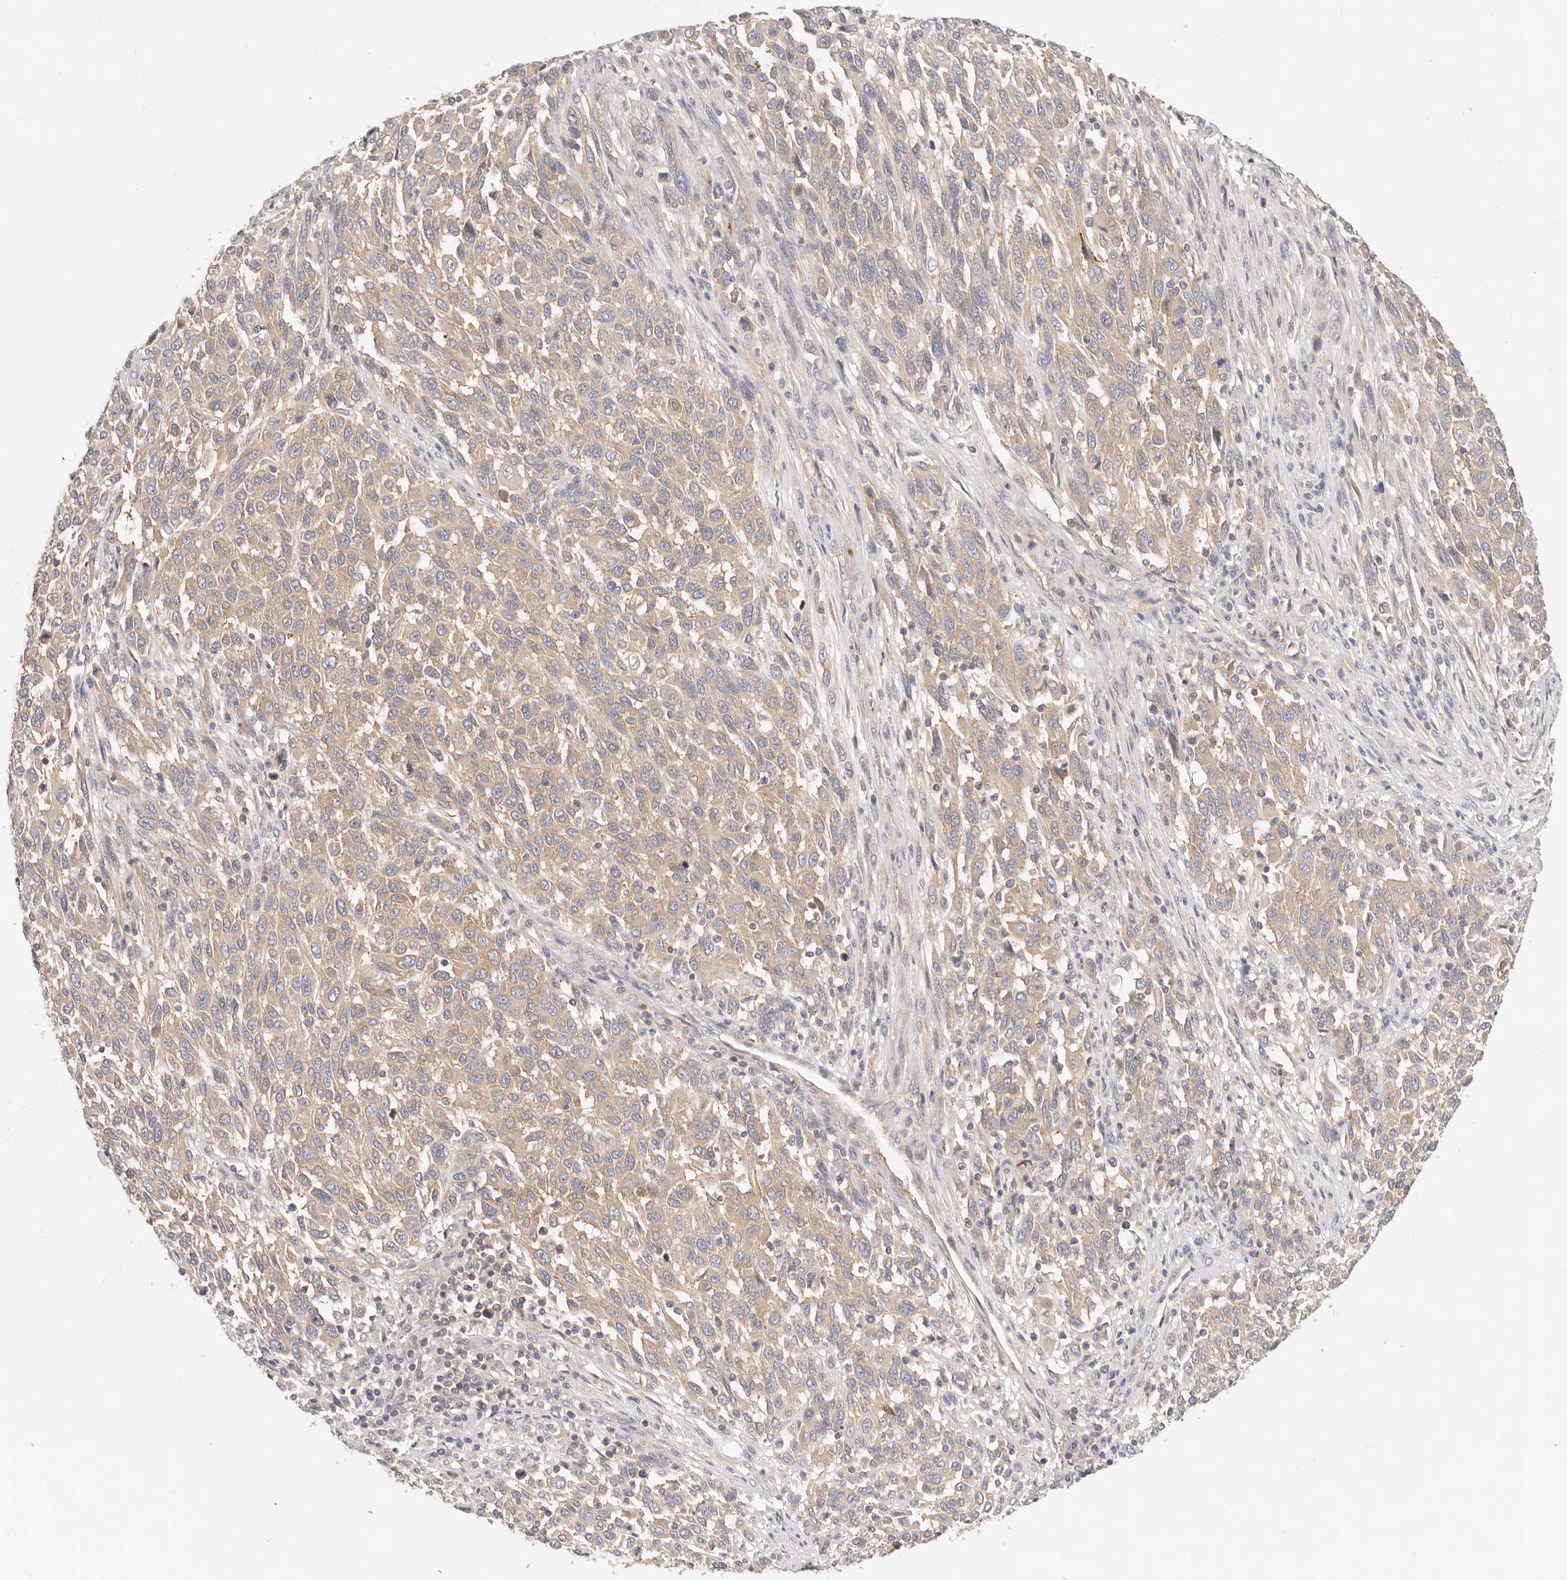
{"staining": {"intensity": "moderate", "quantity": ">75%", "location": "cytoplasmic/membranous"}, "tissue": "melanoma", "cell_type": "Tumor cells", "image_type": "cancer", "snomed": [{"axis": "morphology", "description": "Malignant melanoma, Metastatic site"}, {"axis": "topography", "description": "Lymph node"}], "caption": "Immunohistochemical staining of human melanoma exhibits medium levels of moderate cytoplasmic/membranous staining in approximately >75% of tumor cells.", "gene": "KCMF1", "patient": {"sex": "male", "age": 61}}